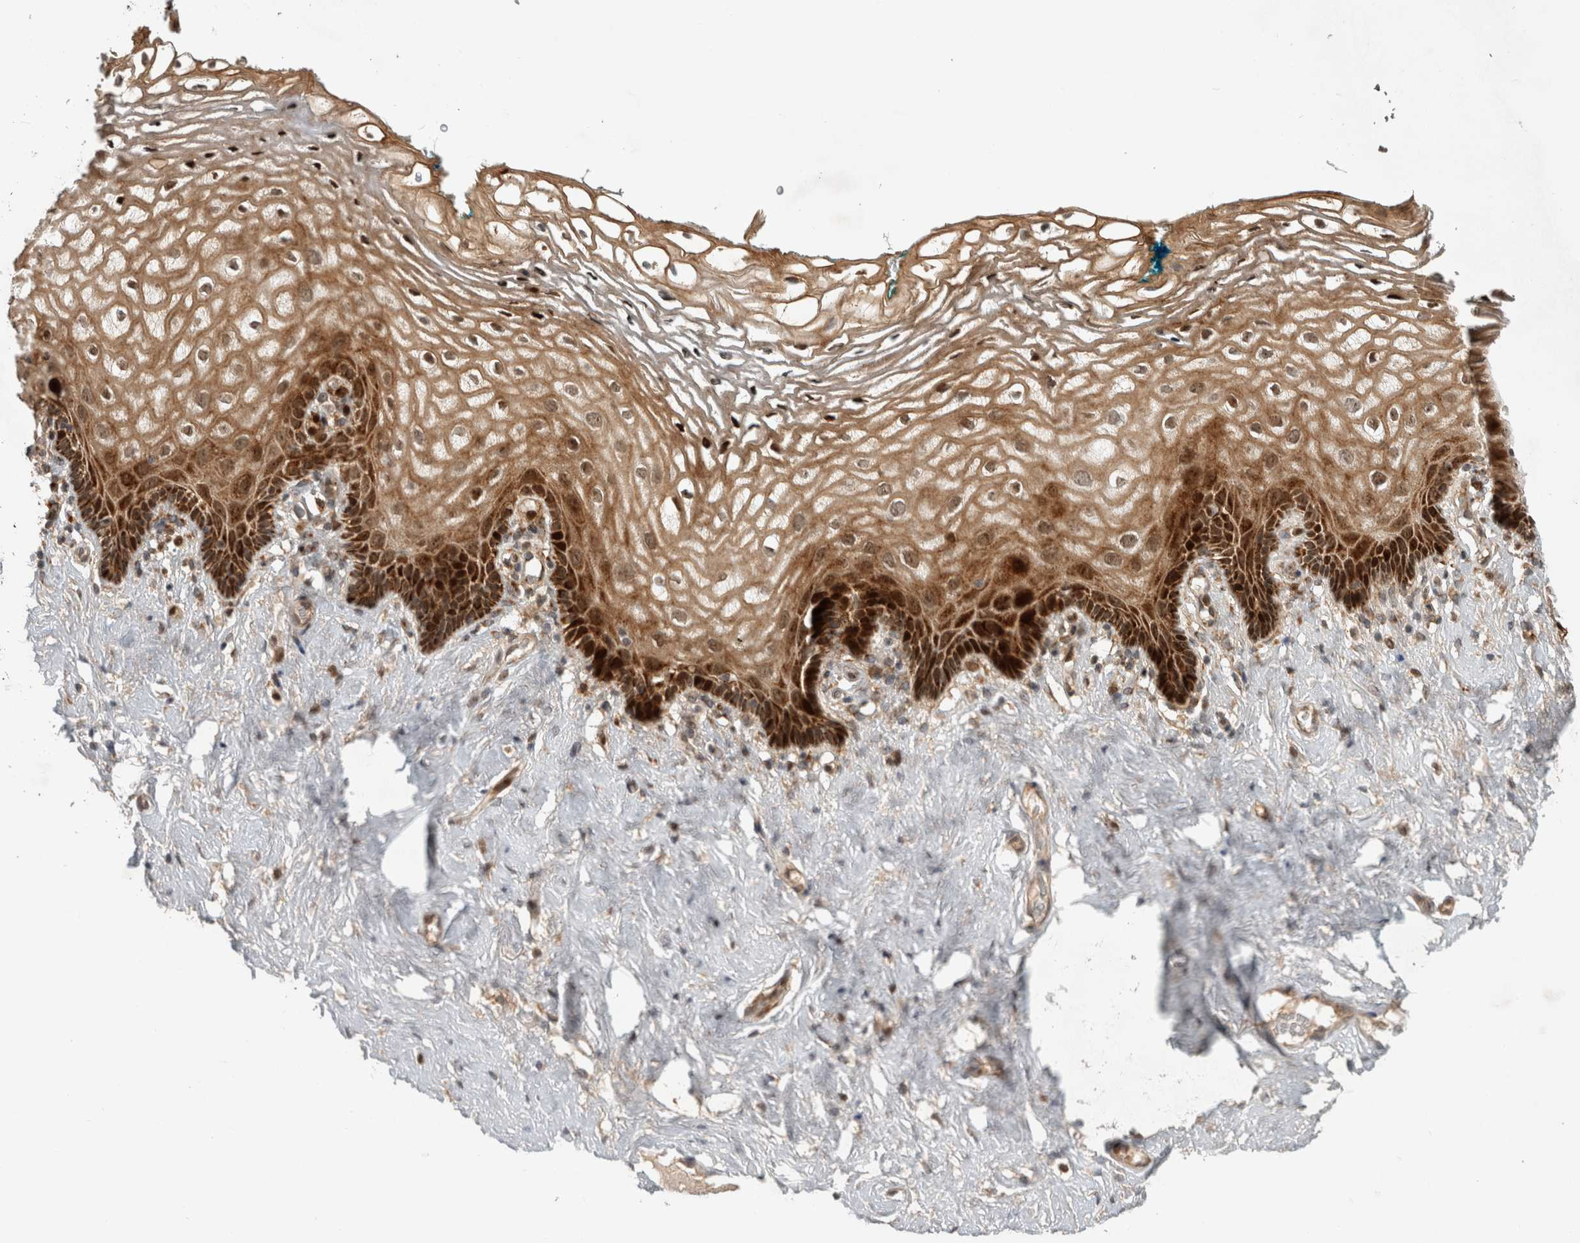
{"staining": {"intensity": "strong", "quantity": ">75%", "location": "cytoplasmic/membranous,nuclear"}, "tissue": "vagina", "cell_type": "Squamous epithelial cells", "image_type": "normal", "snomed": [{"axis": "morphology", "description": "Normal tissue, NOS"}, {"axis": "morphology", "description": "Adenocarcinoma, NOS"}, {"axis": "topography", "description": "Rectum"}, {"axis": "topography", "description": "Vagina"}], "caption": "Squamous epithelial cells display high levels of strong cytoplasmic/membranous,nuclear expression in approximately >75% of cells in normal vagina. (Brightfield microscopy of DAB IHC at high magnification).", "gene": "INSRR", "patient": {"sex": "female", "age": 71}}